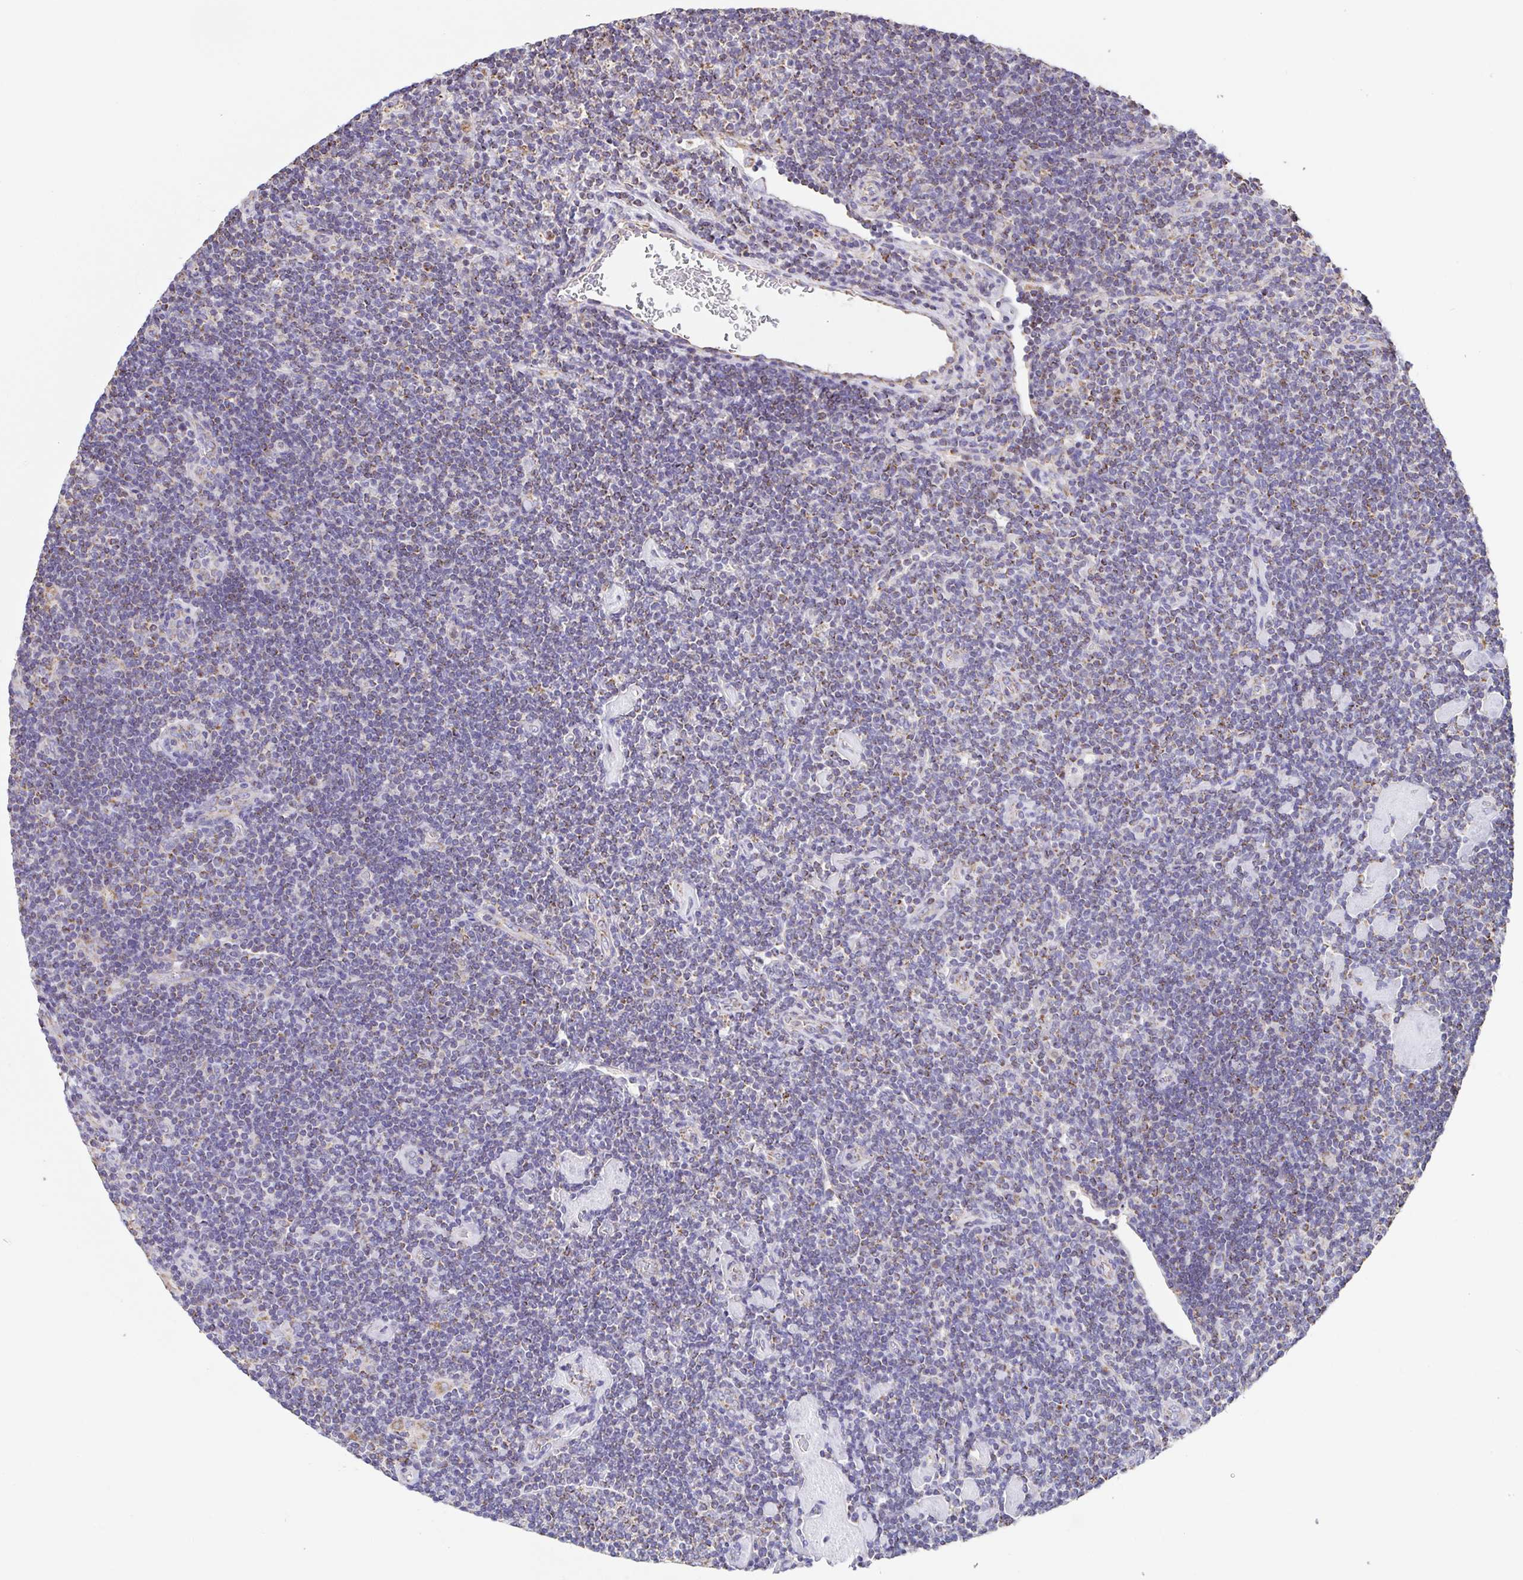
{"staining": {"intensity": "moderate", "quantity": "<25%", "location": "cytoplasmic/membranous"}, "tissue": "lymphoma", "cell_type": "Tumor cells", "image_type": "cancer", "snomed": [{"axis": "morphology", "description": "Hodgkin's disease, NOS"}, {"axis": "topography", "description": "Lymph node"}], "caption": "IHC histopathology image of human lymphoma stained for a protein (brown), which displays low levels of moderate cytoplasmic/membranous staining in approximately <25% of tumor cells.", "gene": "GINM1", "patient": {"sex": "male", "age": 40}}